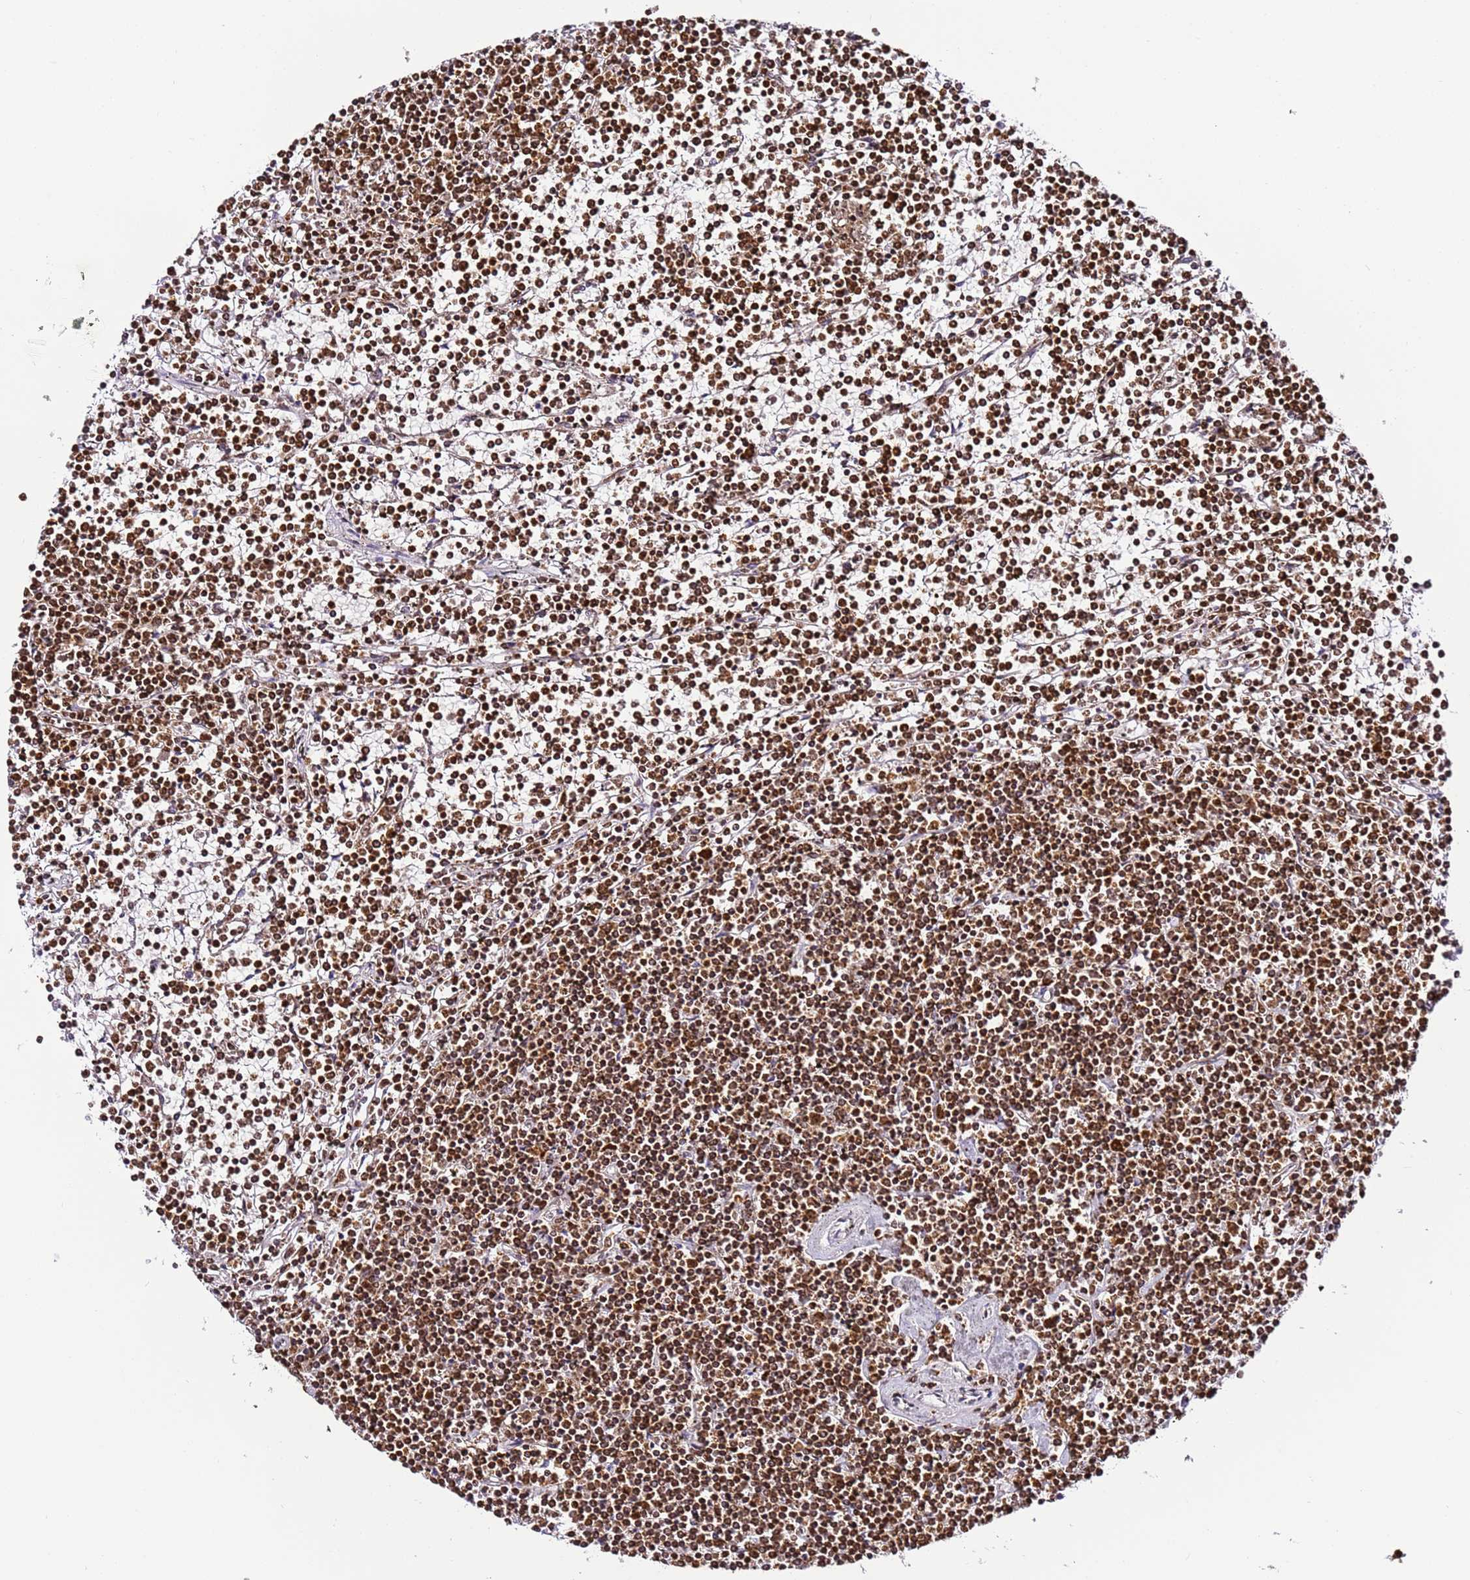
{"staining": {"intensity": "strong", "quantity": ">75%", "location": "cytoplasmic/membranous,nuclear"}, "tissue": "lymphoma", "cell_type": "Tumor cells", "image_type": "cancer", "snomed": [{"axis": "morphology", "description": "Malignant lymphoma, non-Hodgkin's type, Low grade"}, {"axis": "topography", "description": "Spleen"}], "caption": "Strong cytoplasmic/membranous and nuclear expression for a protein is present in about >75% of tumor cells of lymphoma using IHC.", "gene": "HSPE1", "patient": {"sex": "female", "age": 19}}